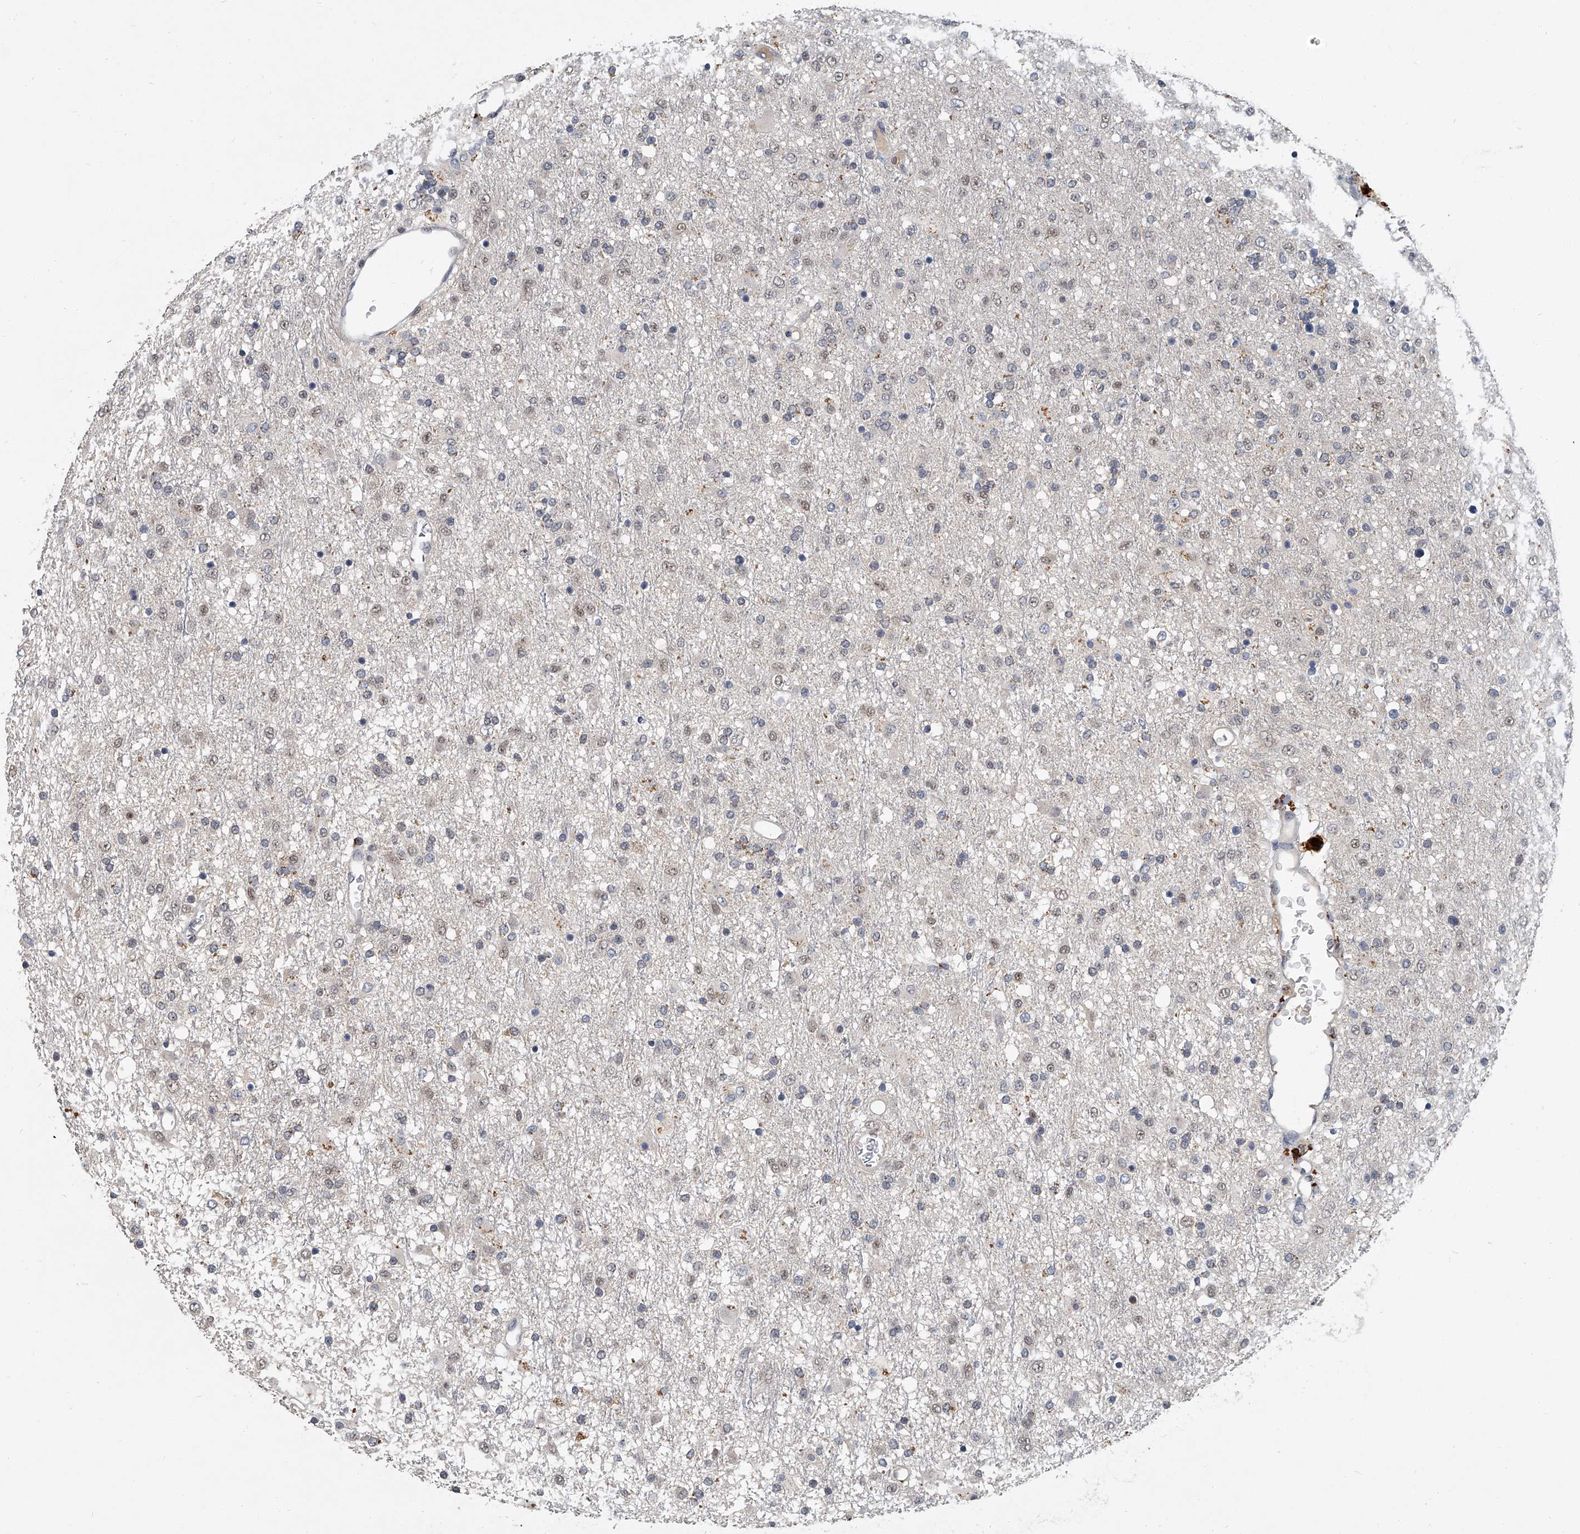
{"staining": {"intensity": "weak", "quantity": "<25%", "location": "nuclear"}, "tissue": "glioma", "cell_type": "Tumor cells", "image_type": "cancer", "snomed": [{"axis": "morphology", "description": "Glioma, malignant, Low grade"}, {"axis": "topography", "description": "Brain"}], "caption": "This histopathology image is of glioma stained with immunohistochemistry to label a protein in brown with the nuclei are counter-stained blue. There is no positivity in tumor cells.", "gene": "JAG2", "patient": {"sex": "male", "age": 65}}